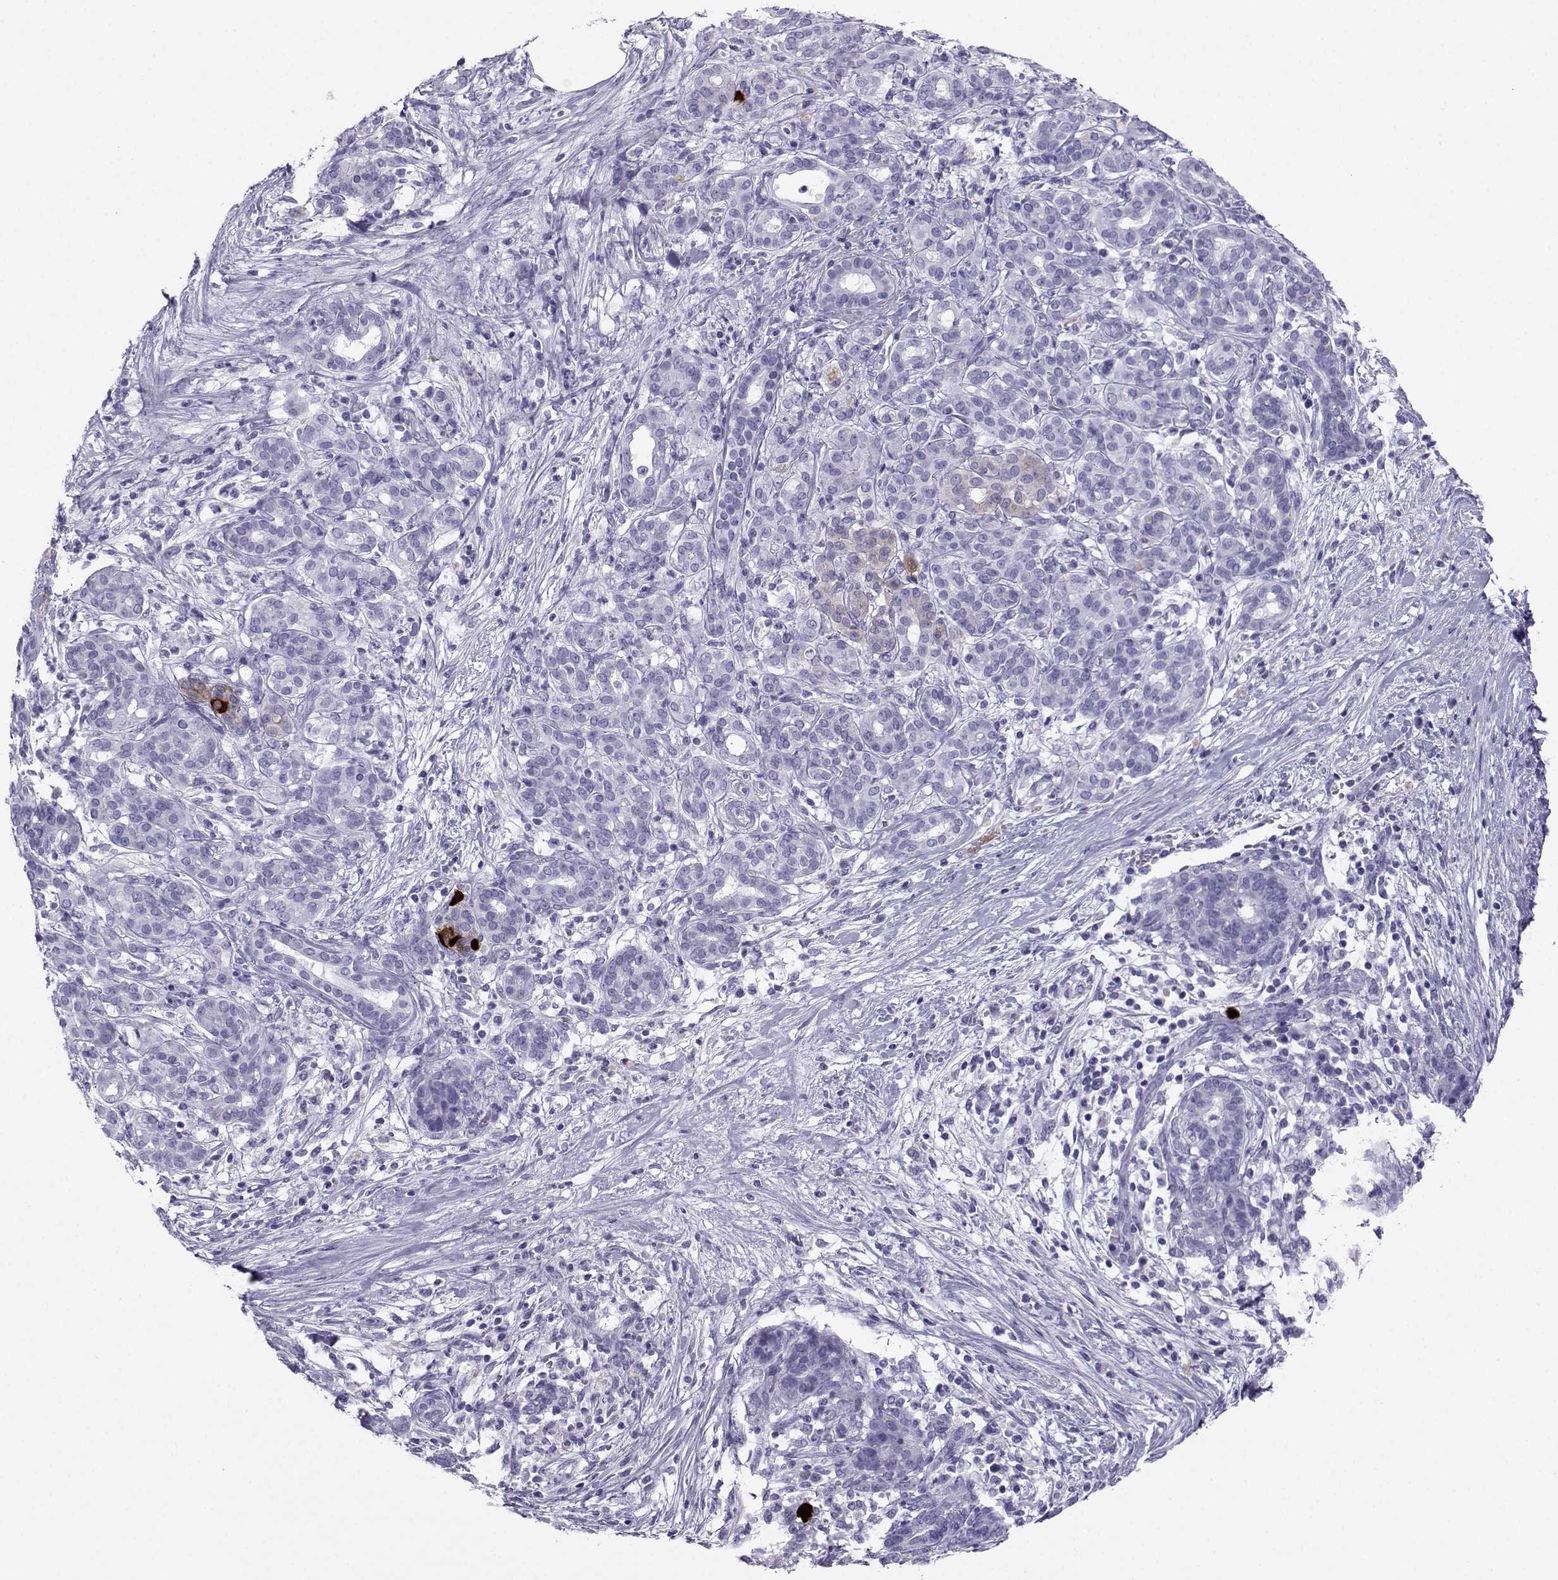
{"staining": {"intensity": "negative", "quantity": "none", "location": "none"}, "tissue": "pancreatic cancer", "cell_type": "Tumor cells", "image_type": "cancer", "snomed": [{"axis": "morphology", "description": "Adenocarcinoma, NOS"}, {"axis": "topography", "description": "Pancreas"}], "caption": "Tumor cells show no significant protein expression in adenocarcinoma (pancreatic). The staining is performed using DAB brown chromogen with nuclei counter-stained in using hematoxylin.", "gene": "SST", "patient": {"sex": "male", "age": 44}}